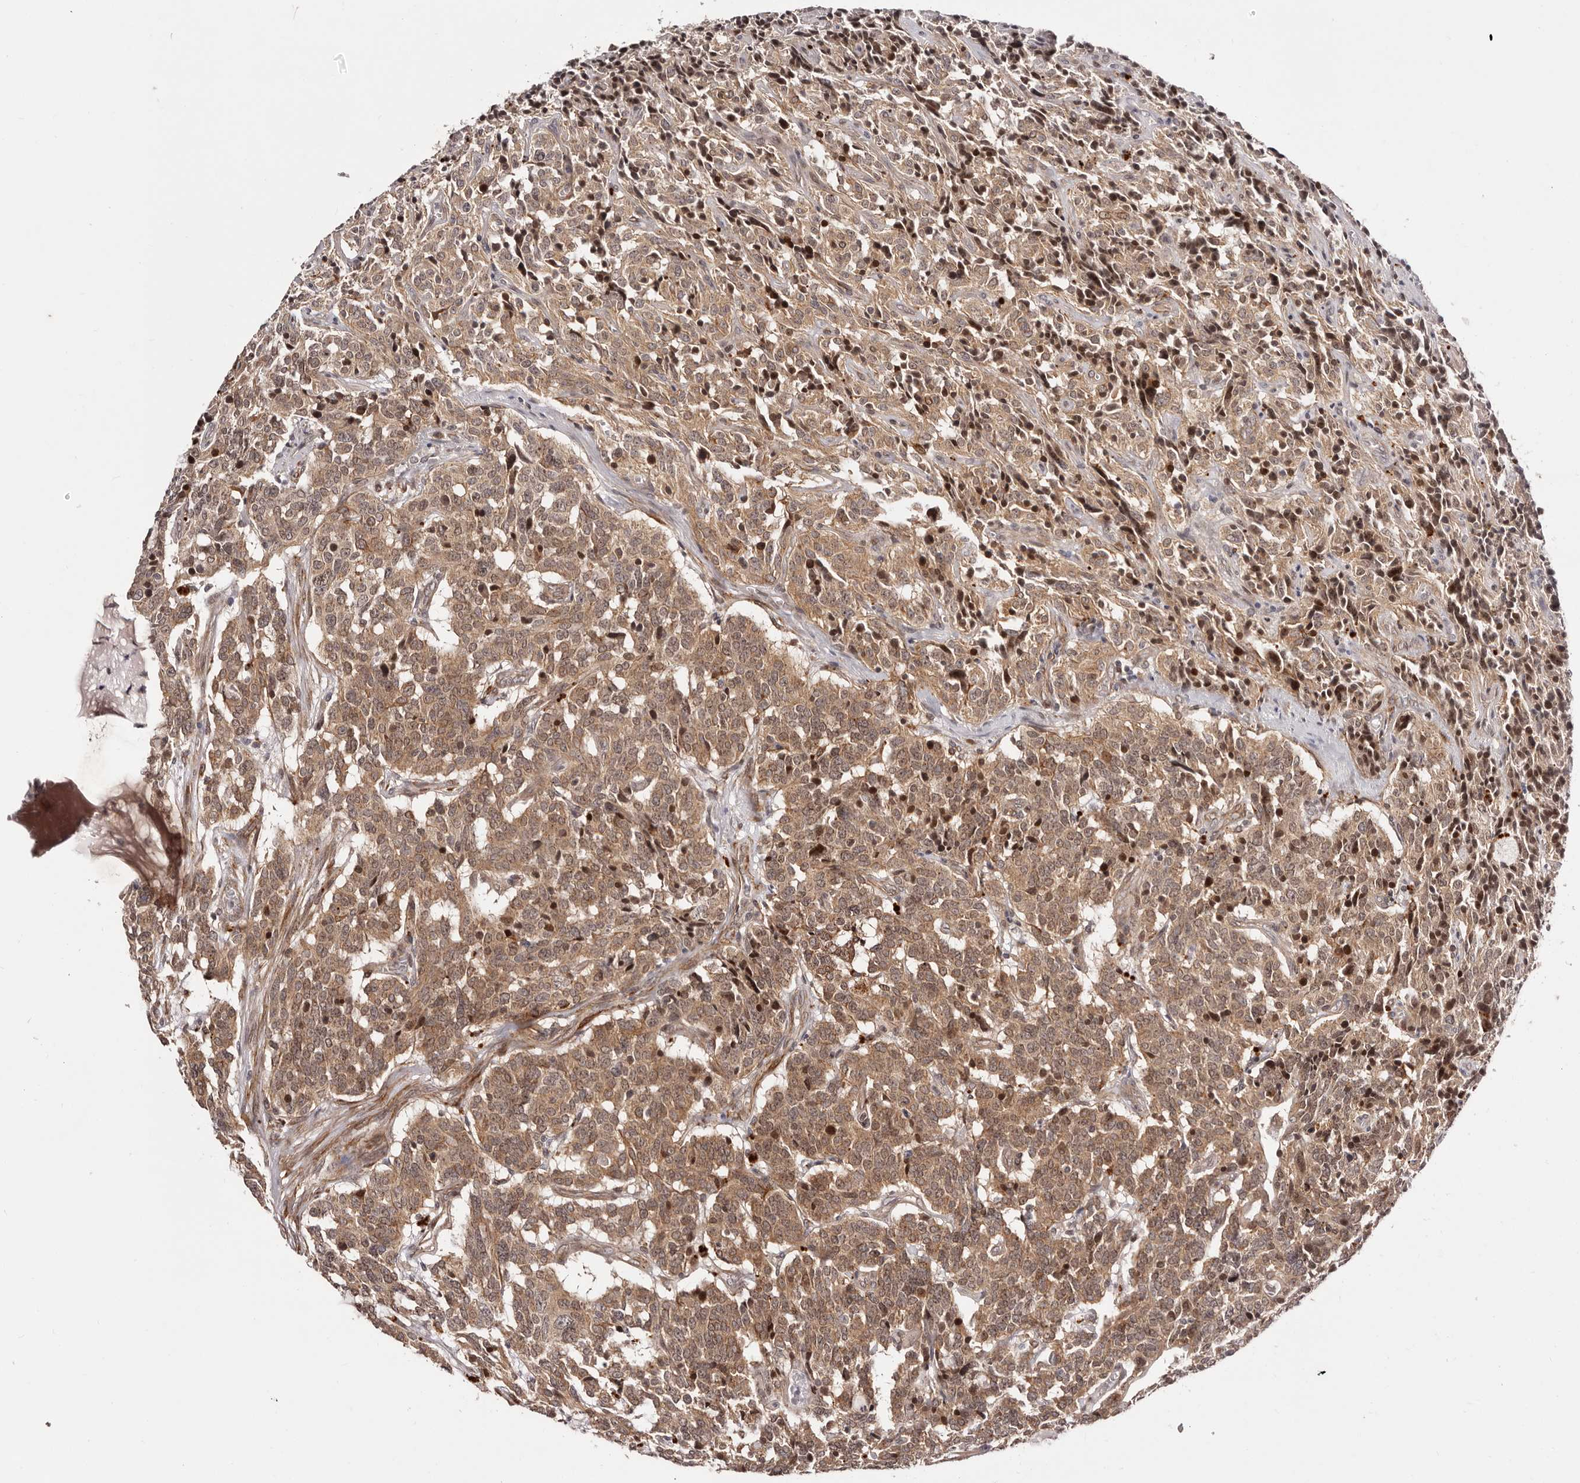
{"staining": {"intensity": "moderate", "quantity": ">75%", "location": "cytoplasmic/membranous,nuclear"}, "tissue": "carcinoid", "cell_type": "Tumor cells", "image_type": "cancer", "snomed": [{"axis": "morphology", "description": "Carcinoid, malignant, NOS"}, {"axis": "topography", "description": "Lung"}], "caption": "The histopathology image exhibits staining of carcinoid (malignant), revealing moderate cytoplasmic/membranous and nuclear protein staining (brown color) within tumor cells.", "gene": "MICAL2", "patient": {"sex": "female", "age": 46}}